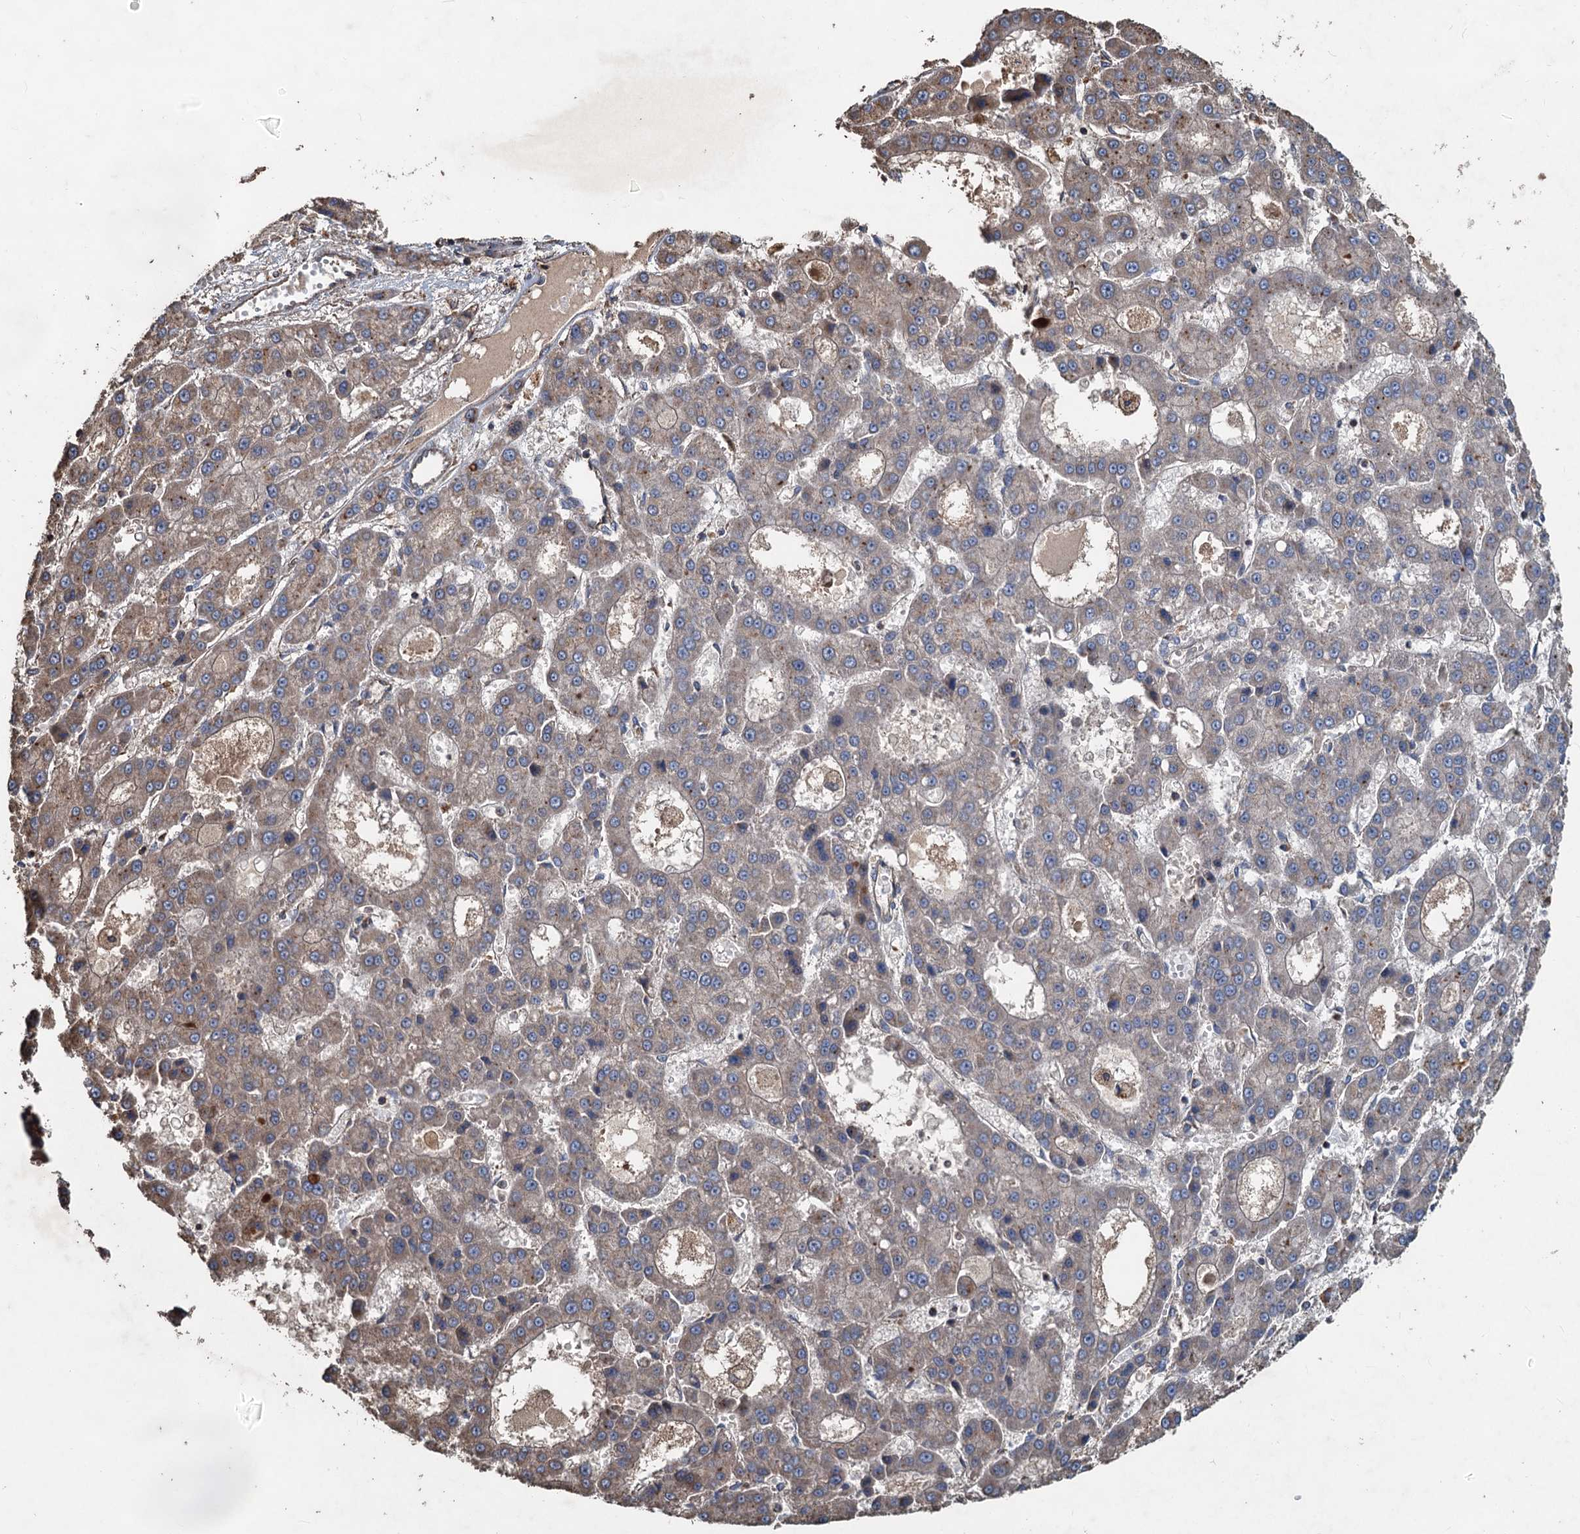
{"staining": {"intensity": "weak", "quantity": "<25%", "location": "cytoplasmic/membranous"}, "tissue": "liver cancer", "cell_type": "Tumor cells", "image_type": "cancer", "snomed": [{"axis": "morphology", "description": "Carcinoma, Hepatocellular, NOS"}, {"axis": "topography", "description": "Liver"}], "caption": "Hepatocellular carcinoma (liver) was stained to show a protein in brown. There is no significant staining in tumor cells.", "gene": "SDS", "patient": {"sex": "male", "age": 70}}